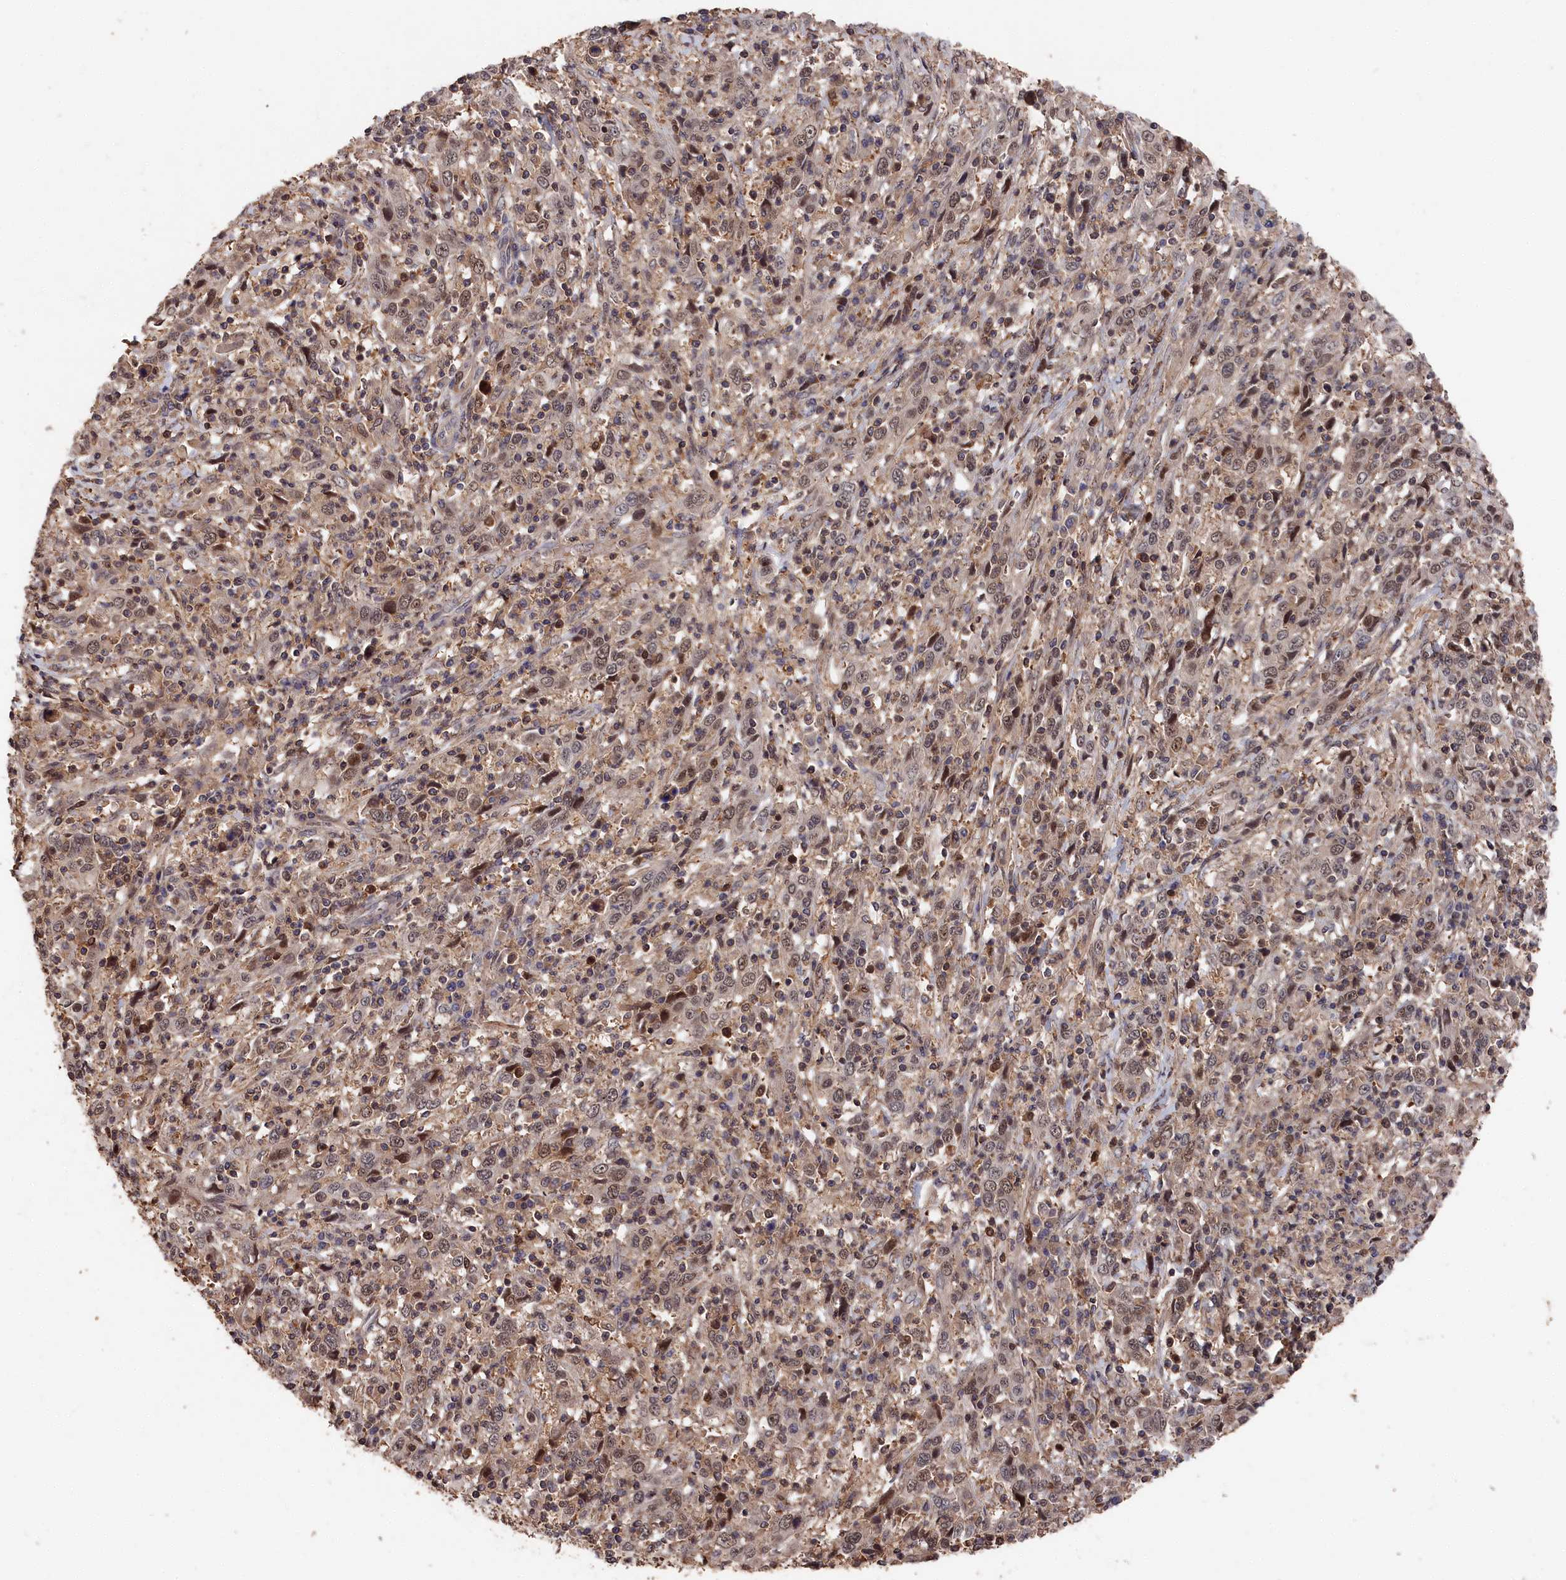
{"staining": {"intensity": "weak", "quantity": "25%-75%", "location": "nuclear"}, "tissue": "cervical cancer", "cell_type": "Tumor cells", "image_type": "cancer", "snomed": [{"axis": "morphology", "description": "Squamous cell carcinoma, NOS"}, {"axis": "topography", "description": "Cervix"}], "caption": "Squamous cell carcinoma (cervical) was stained to show a protein in brown. There is low levels of weak nuclear expression in approximately 25%-75% of tumor cells. The staining was performed using DAB (3,3'-diaminobenzidine) to visualize the protein expression in brown, while the nuclei were stained in blue with hematoxylin (Magnification: 20x).", "gene": "RMI2", "patient": {"sex": "female", "age": 46}}